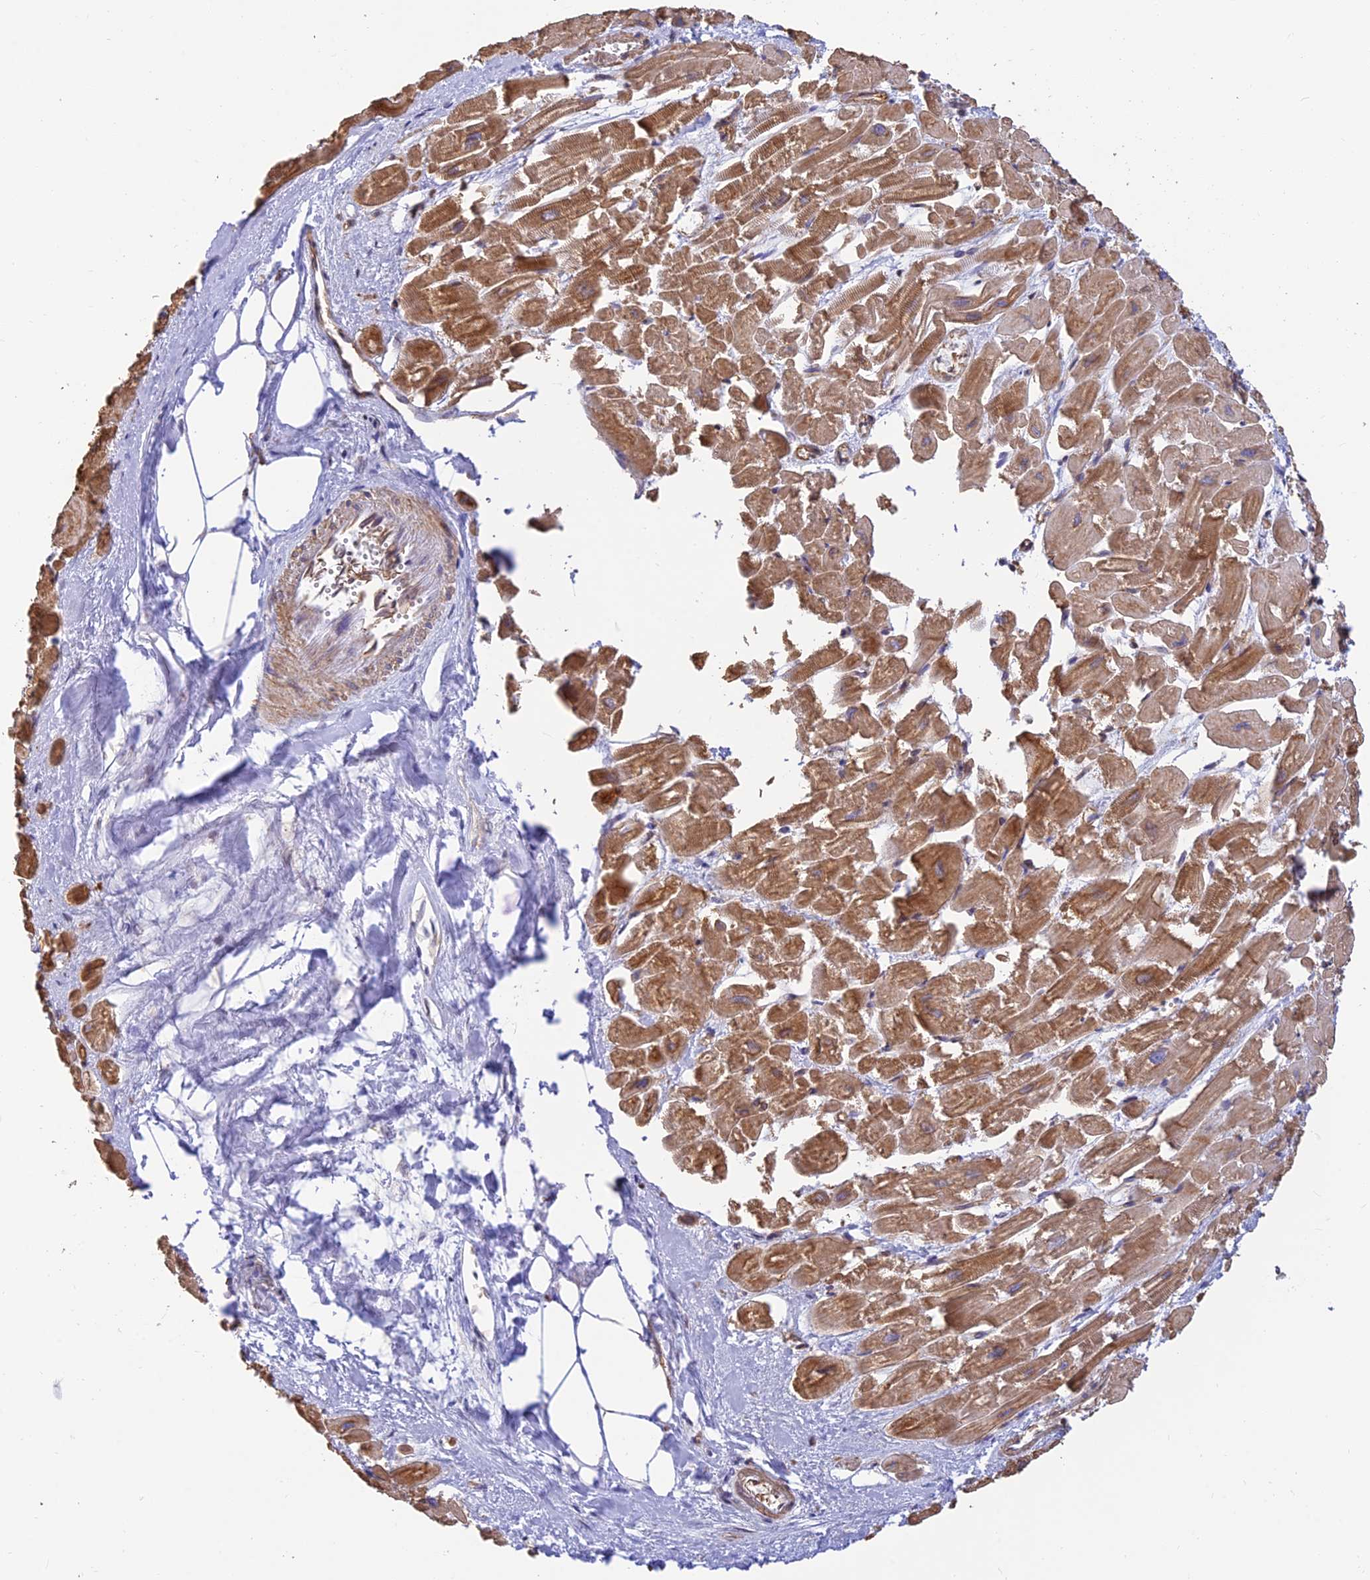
{"staining": {"intensity": "moderate", "quantity": "25%-75%", "location": "cytoplasmic/membranous"}, "tissue": "heart muscle", "cell_type": "Cardiomyocytes", "image_type": "normal", "snomed": [{"axis": "morphology", "description": "Normal tissue, NOS"}, {"axis": "topography", "description": "Heart"}], "caption": "A micrograph of heart muscle stained for a protein displays moderate cytoplasmic/membranous brown staining in cardiomyocytes. (IHC, brightfield microscopy, high magnification).", "gene": "ALDH1L2", "patient": {"sex": "male", "age": 54}}